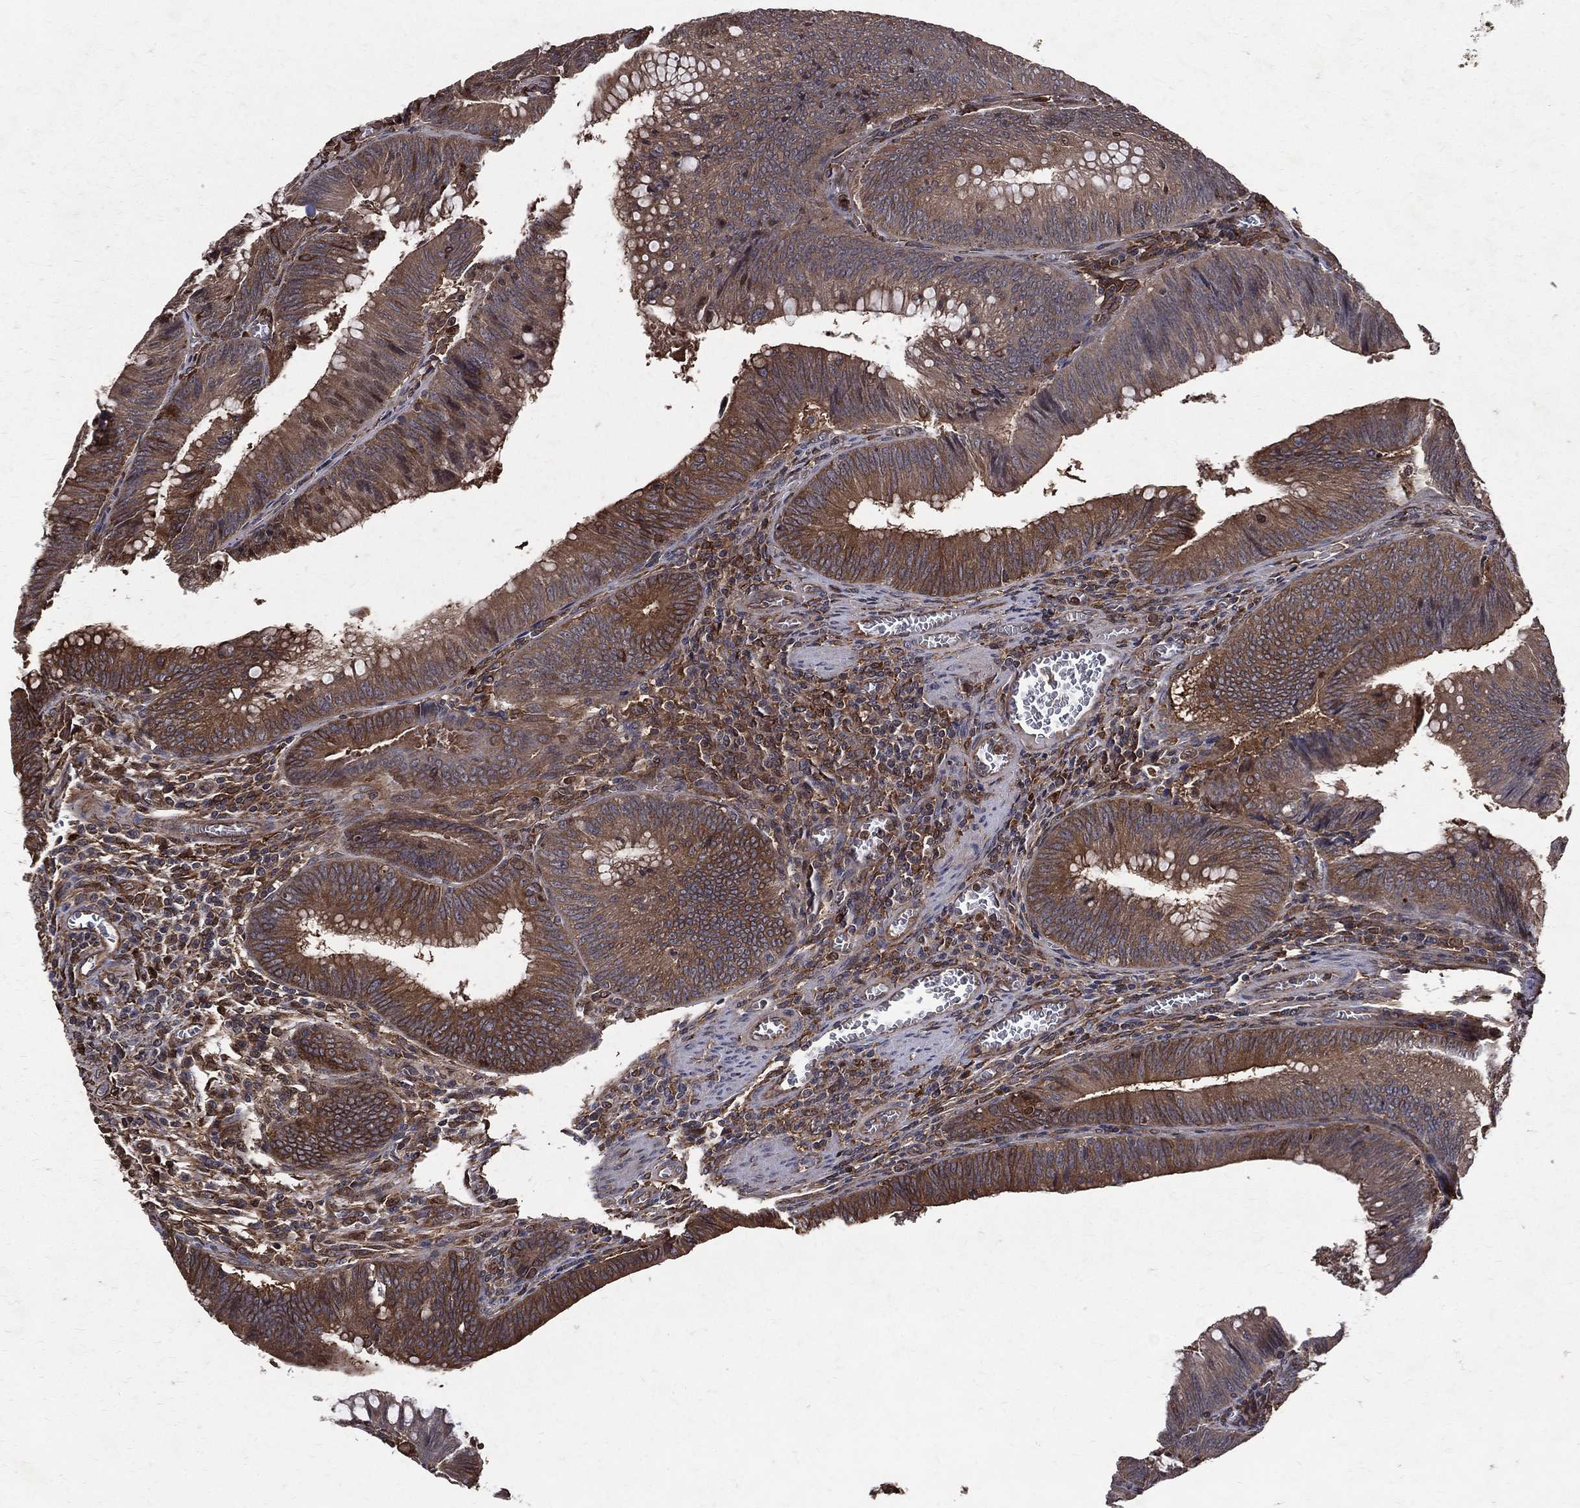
{"staining": {"intensity": "moderate", "quantity": ">75%", "location": "cytoplasmic/membranous"}, "tissue": "colorectal cancer", "cell_type": "Tumor cells", "image_type": "cancer", "snomed": [{"axis": "morphology", "description": "Adenocarcinoma, NOS"}, {"axis": "topography", "description": "Rectum"}], "caption": "Immunohistochemical staining of human colorectal cancer shows medium levels of moderate cytoplasmic/membranous expression in about >75% of tumor cells.", "gene": "DPYSL2", "patient": {"sex": "female", "age": 72}}